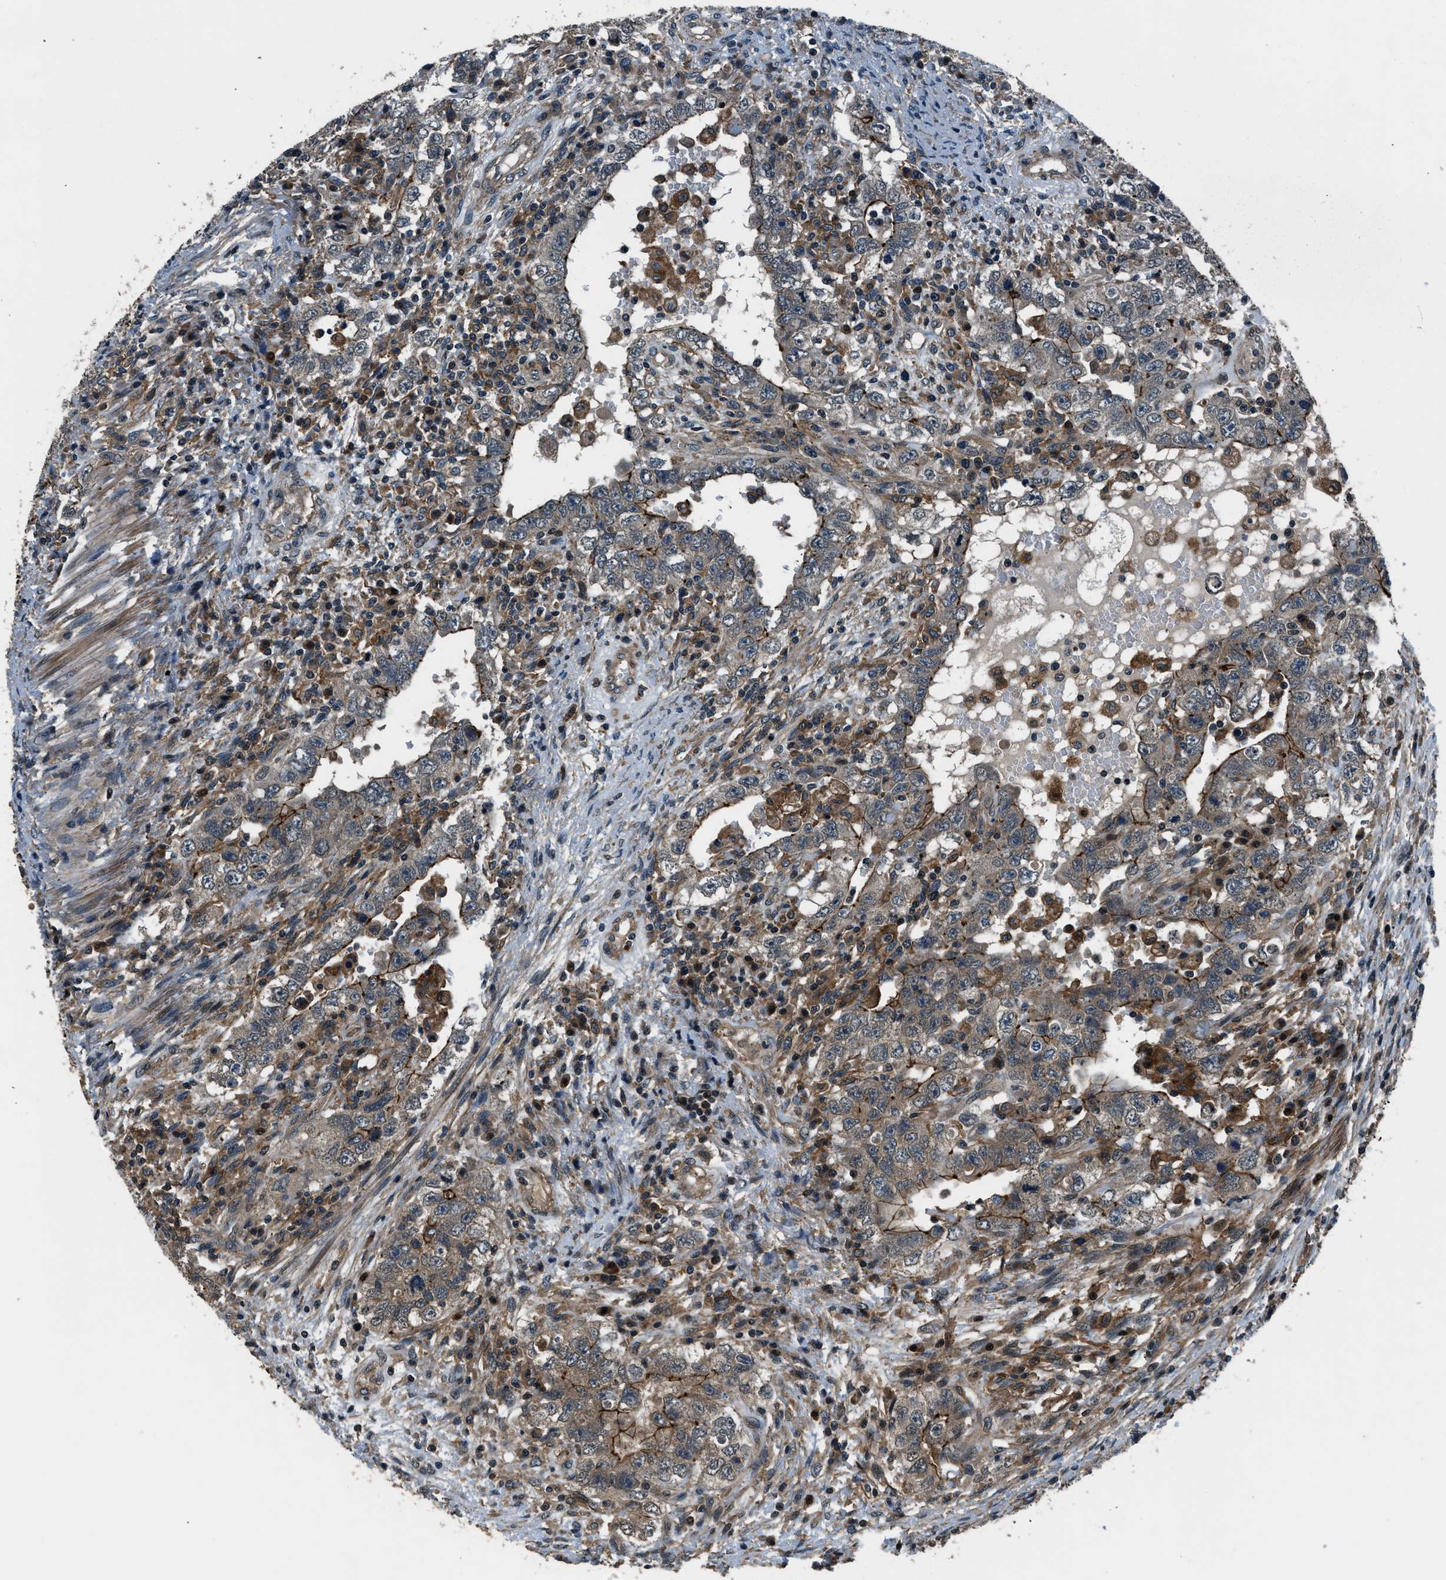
{"staining": {"intensity": "strong", "quantity": "25%-75%", "location": "cytoplasmic/membranous"}, "tissue": "testis cancer", "cell_type": "Tumor cells", "image_type": "cancer", "snomed": [{"axis": "morphology", "description": "Carcinoma, Embryonal, NOS"}, {"axis": "topography", "description": "Testis"}], "caption": "The immunohistochemical stain highlights strong cytoplasmic/membranous expression in tumor cells of embryonal carcinoma (testis) tissue. (DAB = brown stain, brightfield microscopy at high magnification).", "gene": "ARHGEF11", "patient": {"sex": "male", "age": 26}}